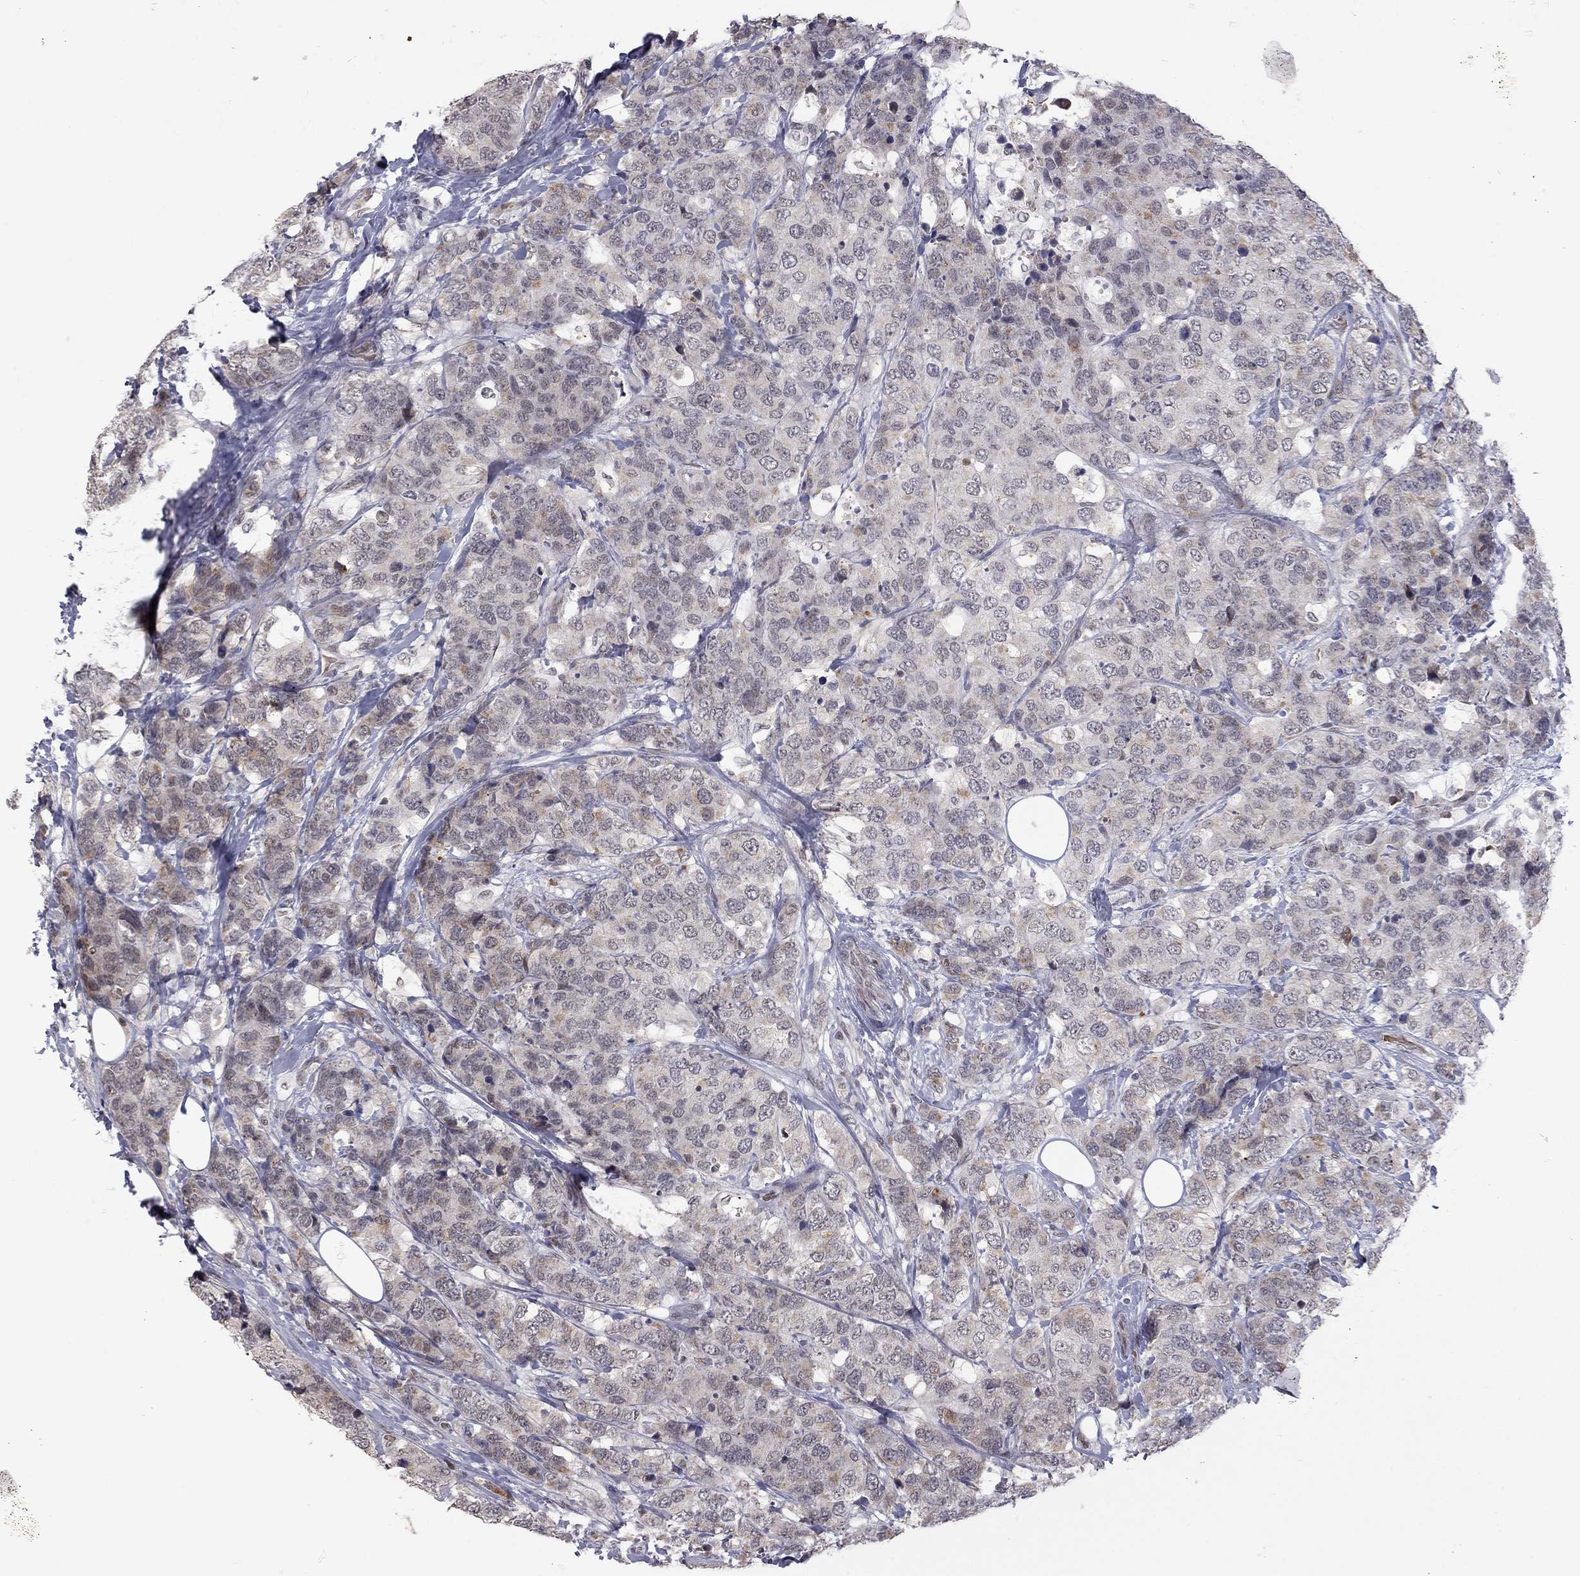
{"staining": {"intensity": "moderate", "quantity": "<25%", "location": "cytoplasmic/membranous"}, "tissue": "breast cancer", "cell_type": "Tumor cells", "image_type": "cancer", "snomed": [{"axis": "morphology", "description": "Lobular carcinoma"}, {"axis": "topography", "description": "Breast"}], "caption": "A high-resolution micrograph shows IHC staining of breast cancer (lobular carcinoma), which displays moderate cytoplasmic/membranous positivity in approximately <25% of tumor cells.", "gene": "MC3R", "patient": {"sex": "female", "age": 59}}